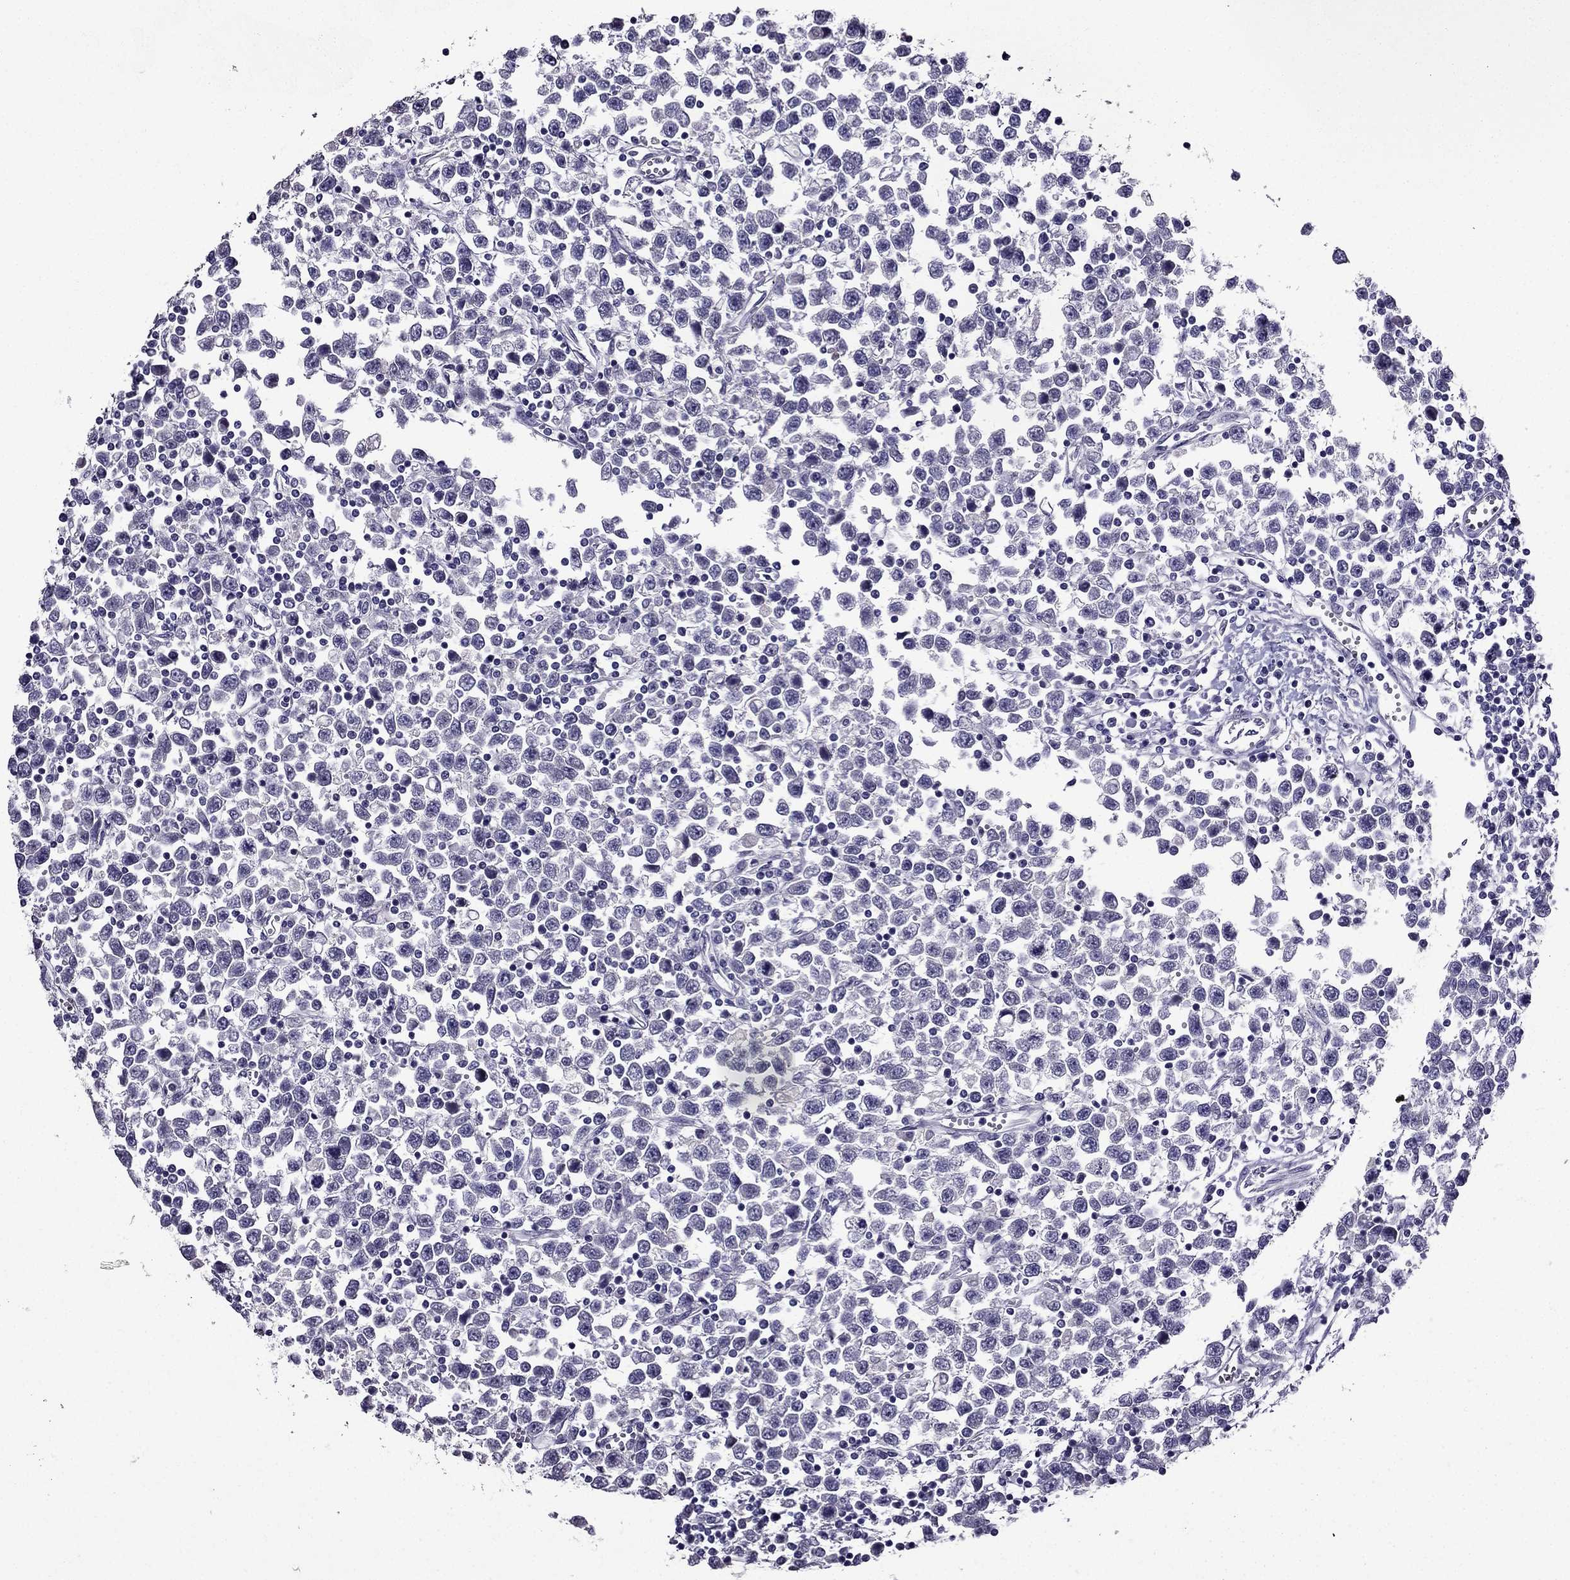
{"staining": {"intensity": "negative", "quantity": "none", "location": "none"}, "tissue": "testis cancer", "cell_type": "Tumor cells", "image_type": "cancer", "snomed": [{"axis": "morphology", "description": "Seminoma, NOS"}, {"axis": "topography", "description": "Testis"}], "caption": "DAB (3,3'-diaminobenzidine) immunohistochemical staining of testis cancer (seminoma) shows no significant positivity in tumor cells. (DAB IHC, high magnification).", "gene": "DUSP15", "patient": {"sex": "male", "age": 34}}